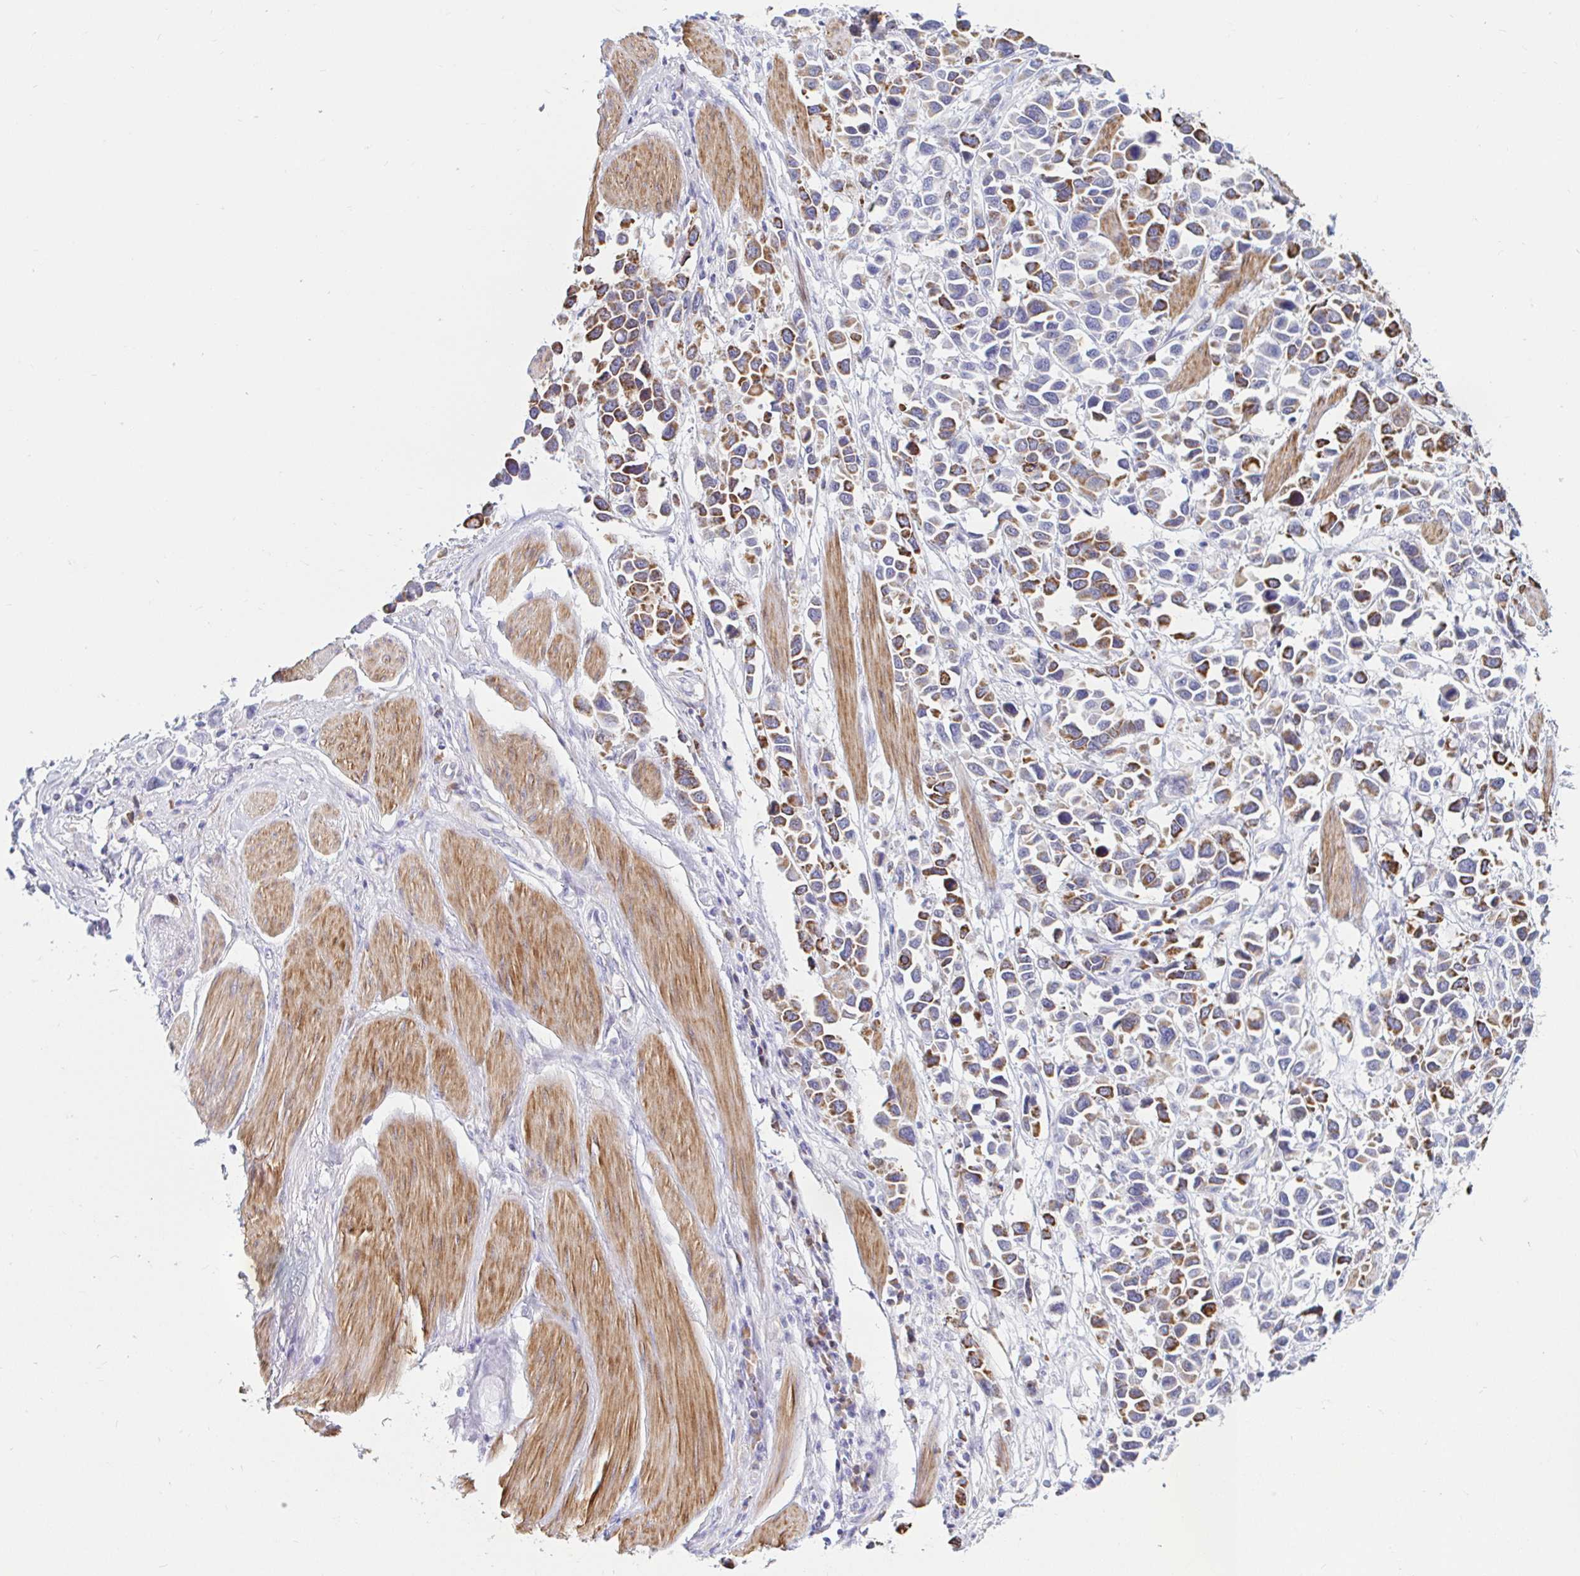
{"staining": {"intensity": "moderate", "quantity": ">75%", "location": "cytoplasmic/membranous"}, "tissue": "stomach cancer", "cell_type": "Tumor cells", "image_type": "cancer", "snomed": [{"axis": "morphology", "description": "Adenocarcinoma, NOS"}, {"axis": "topography", "description": "Stomach"}], "caption": "A photomicrograph of human adenocarcinoma (stomach) stained for a protein displays moderate cytoplasmic/membranous brown staining in tumor cells.", "gene": "NBPF3", "patient": {"sex": "female", "age": 81}}